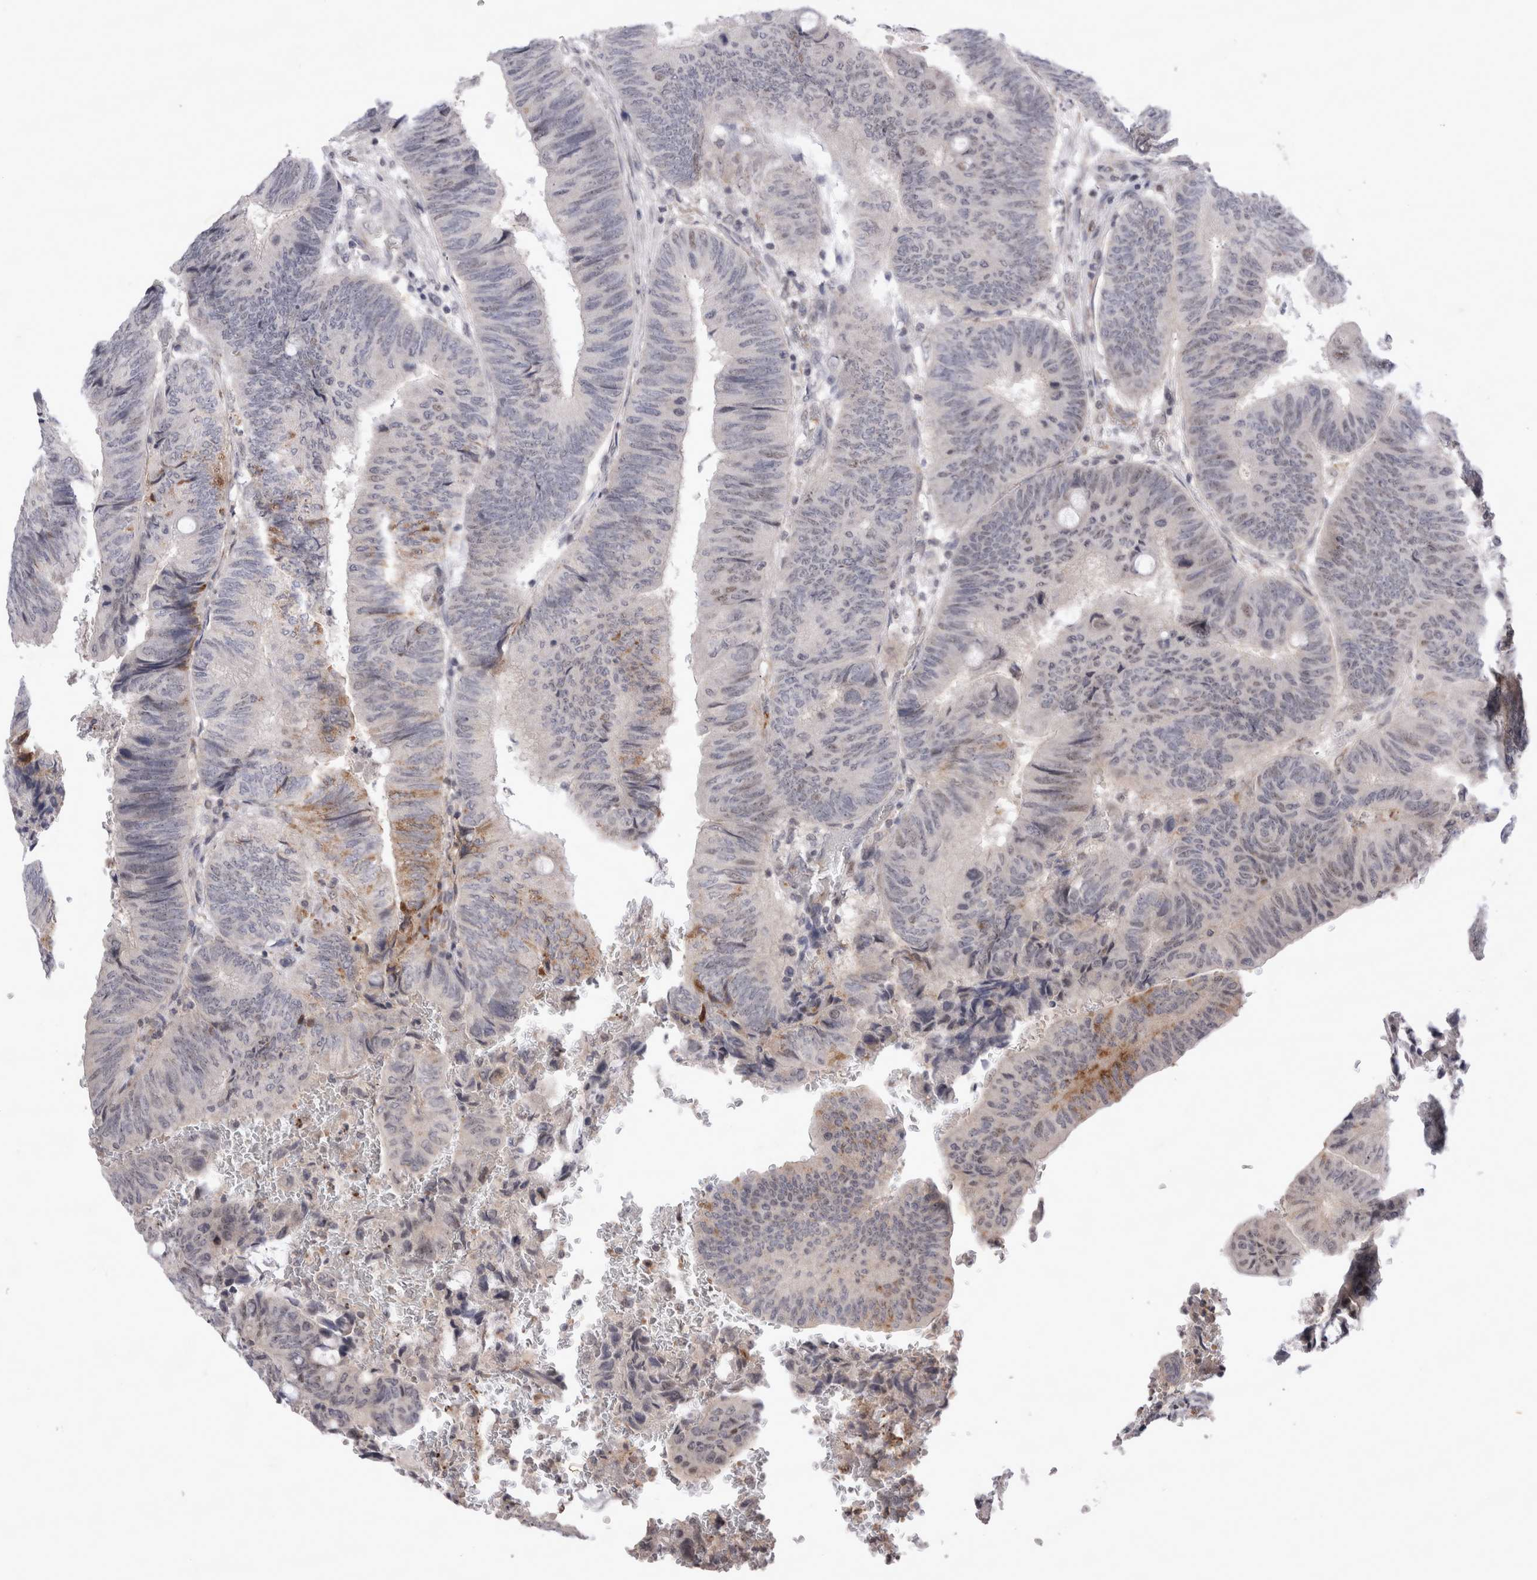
{"staining": {"intensity": "negative", "quantity": "none", "location": "none"}, "tissue": "colorectal cancer", "cell_type": "Tumor cells", "image_type": "cancer", "snomed": [{"axis": "morphology", "description": "Normal tissue, NOS"}, {"axis": "morphology", "description": "Adenocarcinoma, NOS"}, {"axis": "topography", "description": "Rectum"}, {"axis": "topography", "description": "Peripheral nerve tissue"}], "caption": "Immunohistochemistry (IHC) histopathology image of colorectal cancer stained for a protein (brown), which shows no expression in tumor cells. Nuclei are stained in blue.", "gene": "STK11", "patient": {"sex": "male", "age": 92}}